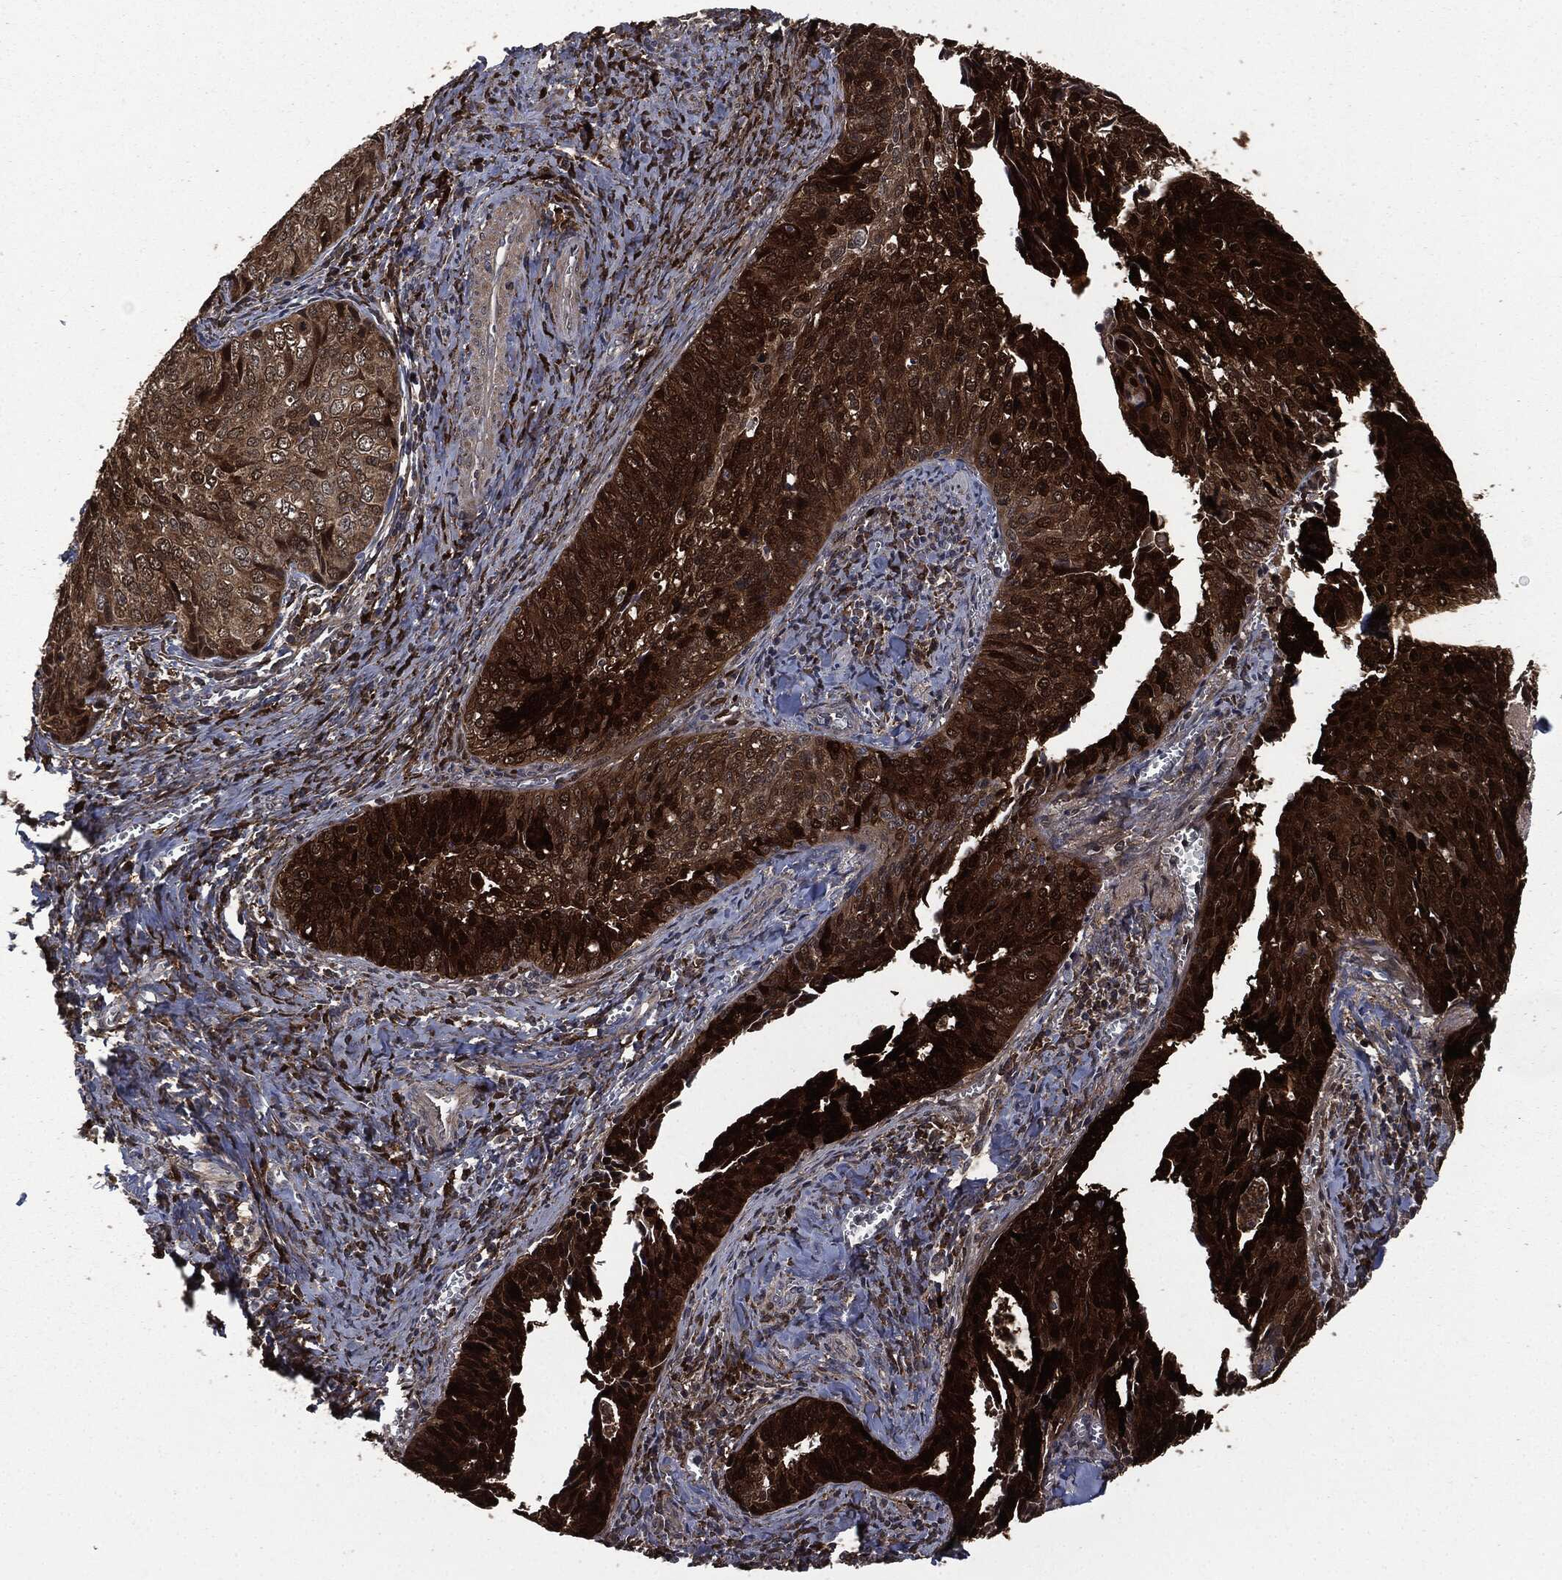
{"staining": {"intensity": "strong", "quantity": ">75%", "location": "cytoplasmic/membranous"}, "tissue": "cervical cancer", "cell_type": "Tumor cells", "image_type": "cancer", "snomed": [{"axis": "morphology", "description": "Squamous cell carcinoma, NOS"}, {"axis": "topography", "description": "Cervix"}], "caption": "Squamous cell carcinoma (cervical) stained with DAB immunohistochemistry (IHC) displays high levels of strong cytoplasmic/membranous positivity in approximately >75% of tumor cells.", "gene": "CRABP2", "patient": {"sex": "female", "age": 29}}